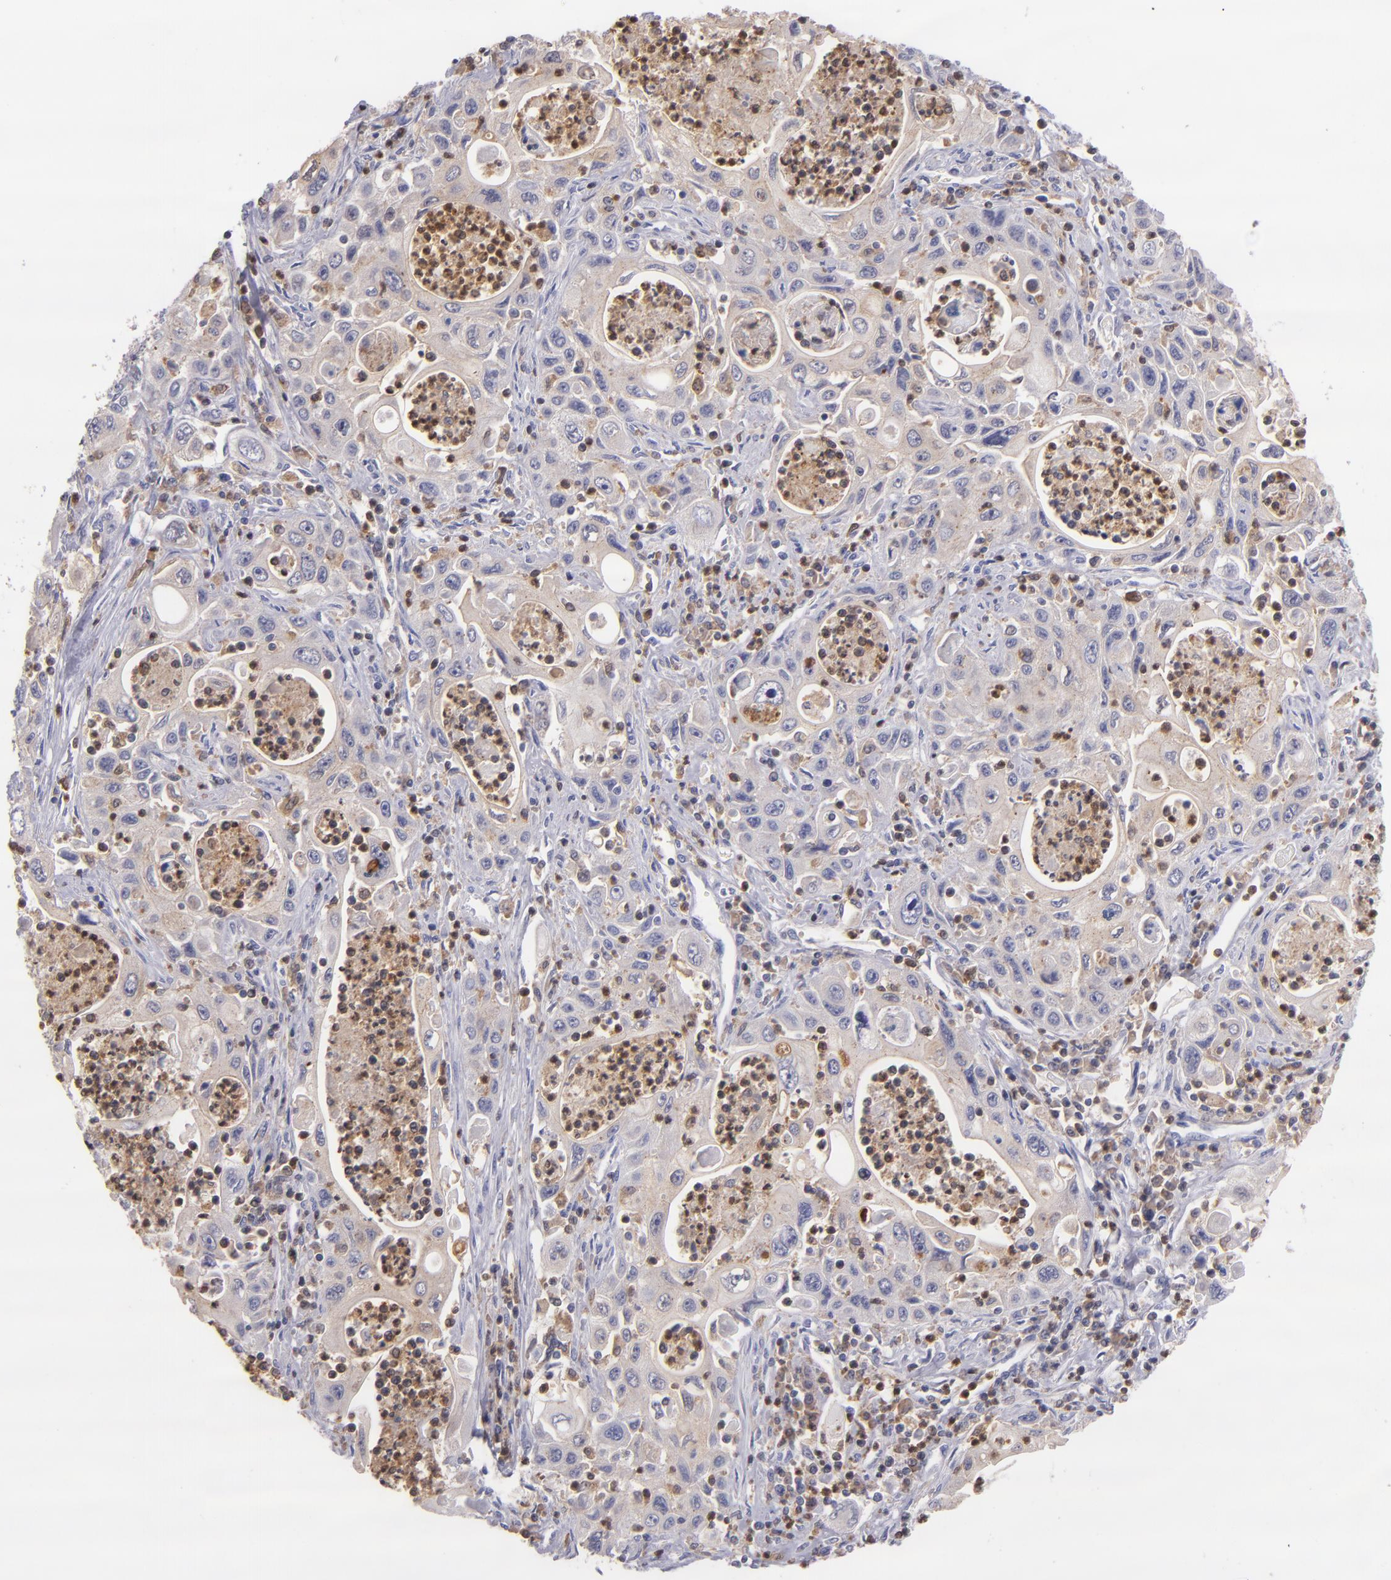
{"staining": {"intensity": "weak", "quantity": "<25%", "location": "cytoplasmic/membranous"}, "tissue": "pancreatic cancer", "cell_type": "Tumor cells", "image_type": "cancer", "snomed": [{"axis": "morphology", "description": "Adenocarcinoma, NOS"}, {"axis": "topography", "description": "Pancreas"}], "caption": "An immunohistochemistry (IHC) image of adenocarcinoma (pancreatic) is shown. There is no staining in tumor cells of adenocarcinoma (pancreatic).", "gene": "PRKCD", "patient": {"sex": "male", "age": 70}}